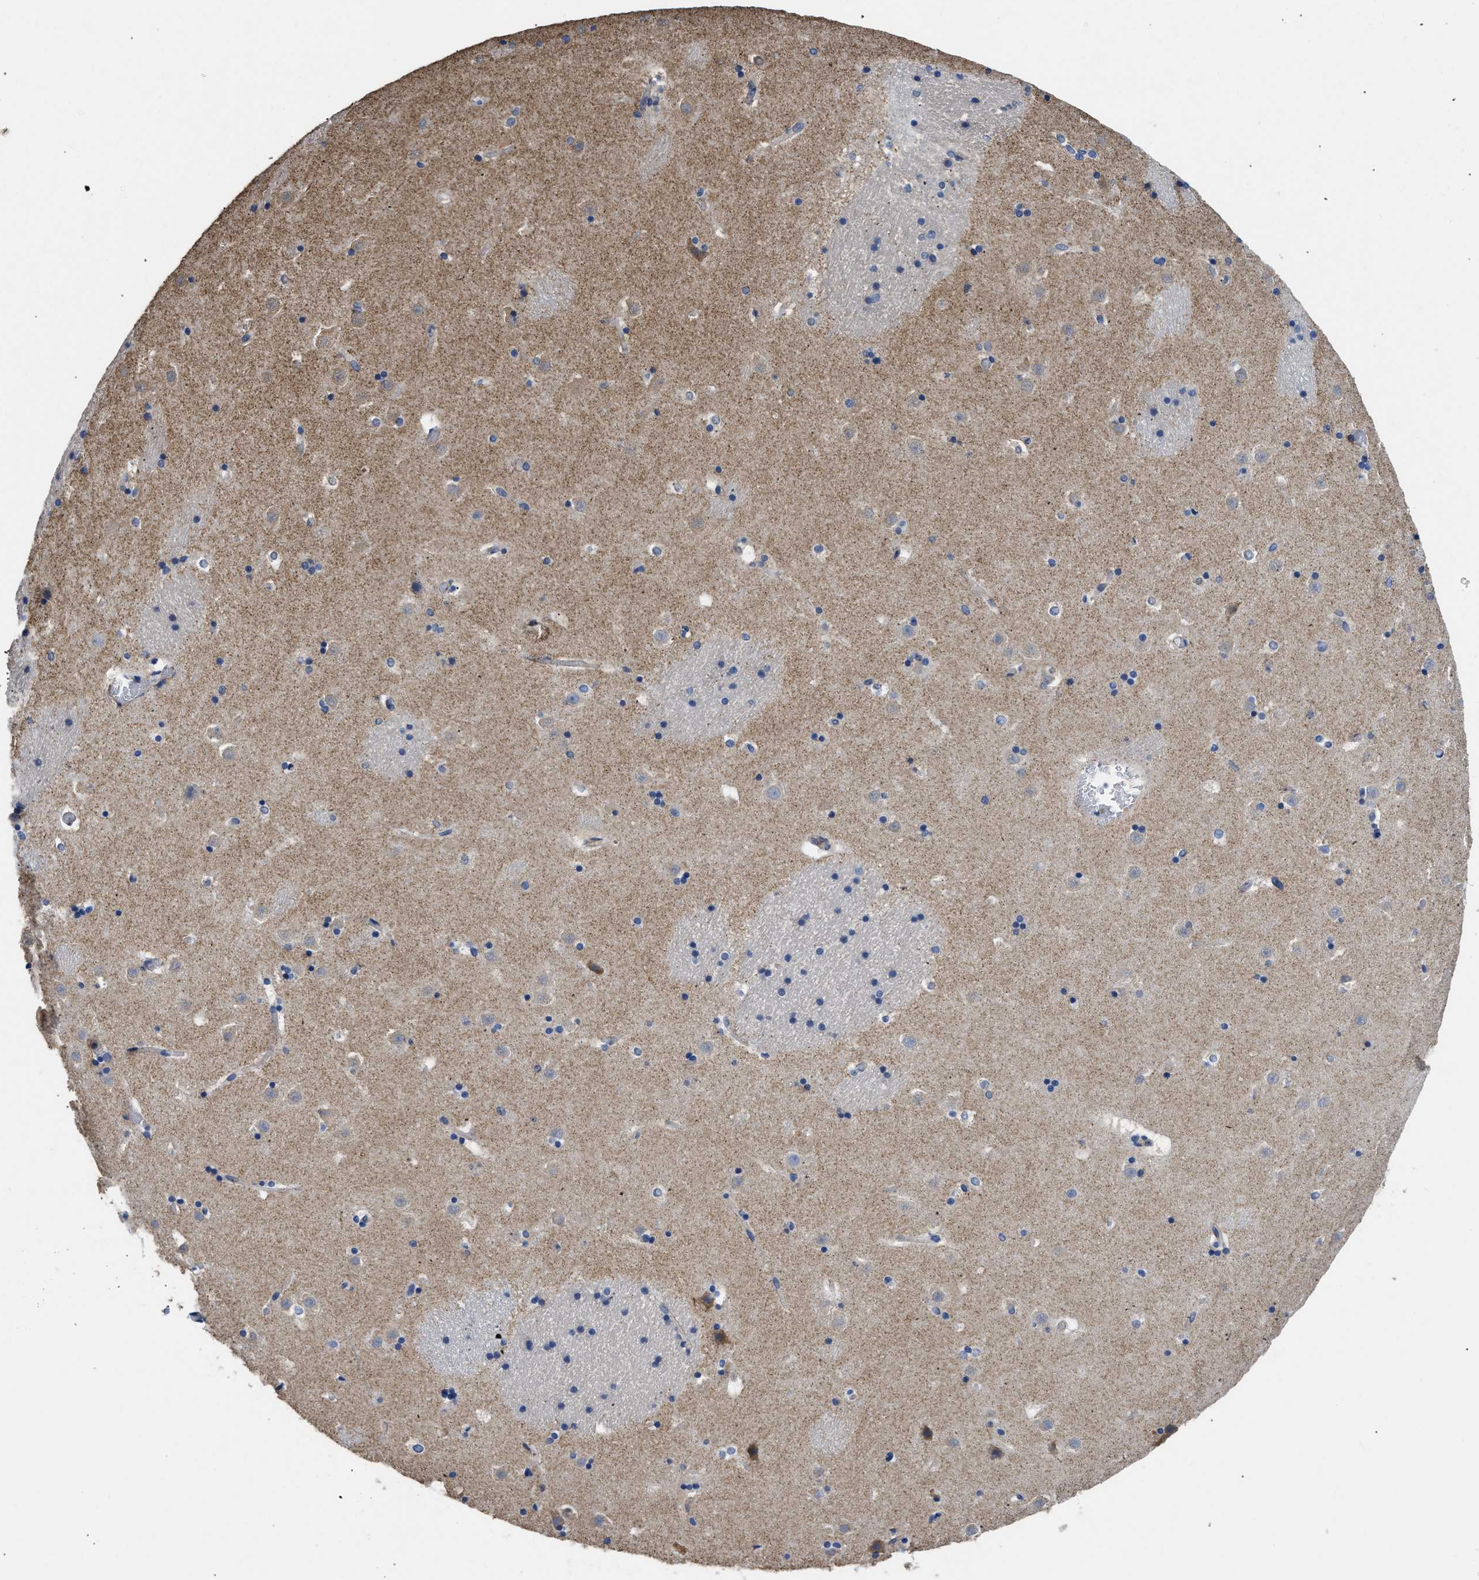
{"staining": {"intensity": "negative", "quantity": "none", "location": "none"}, "tissue": "caudate", "cell_type": "Glial cells", "image_type": "normal", "snomed": [{"axis": "morphology", "description": "Normal tissue, NOS"}, {"axis": "topography", "description": "Lateral ventricle wall"}], "caption": "Immunohistochemistry photomicrograph of benign caudate: caudate stained with DAB (3,3'-diaminobenzidine) exhibits no significant protein positivity in glial cells.", "gene": "USP4", "patient": {"sex": "male", "age": 45}}